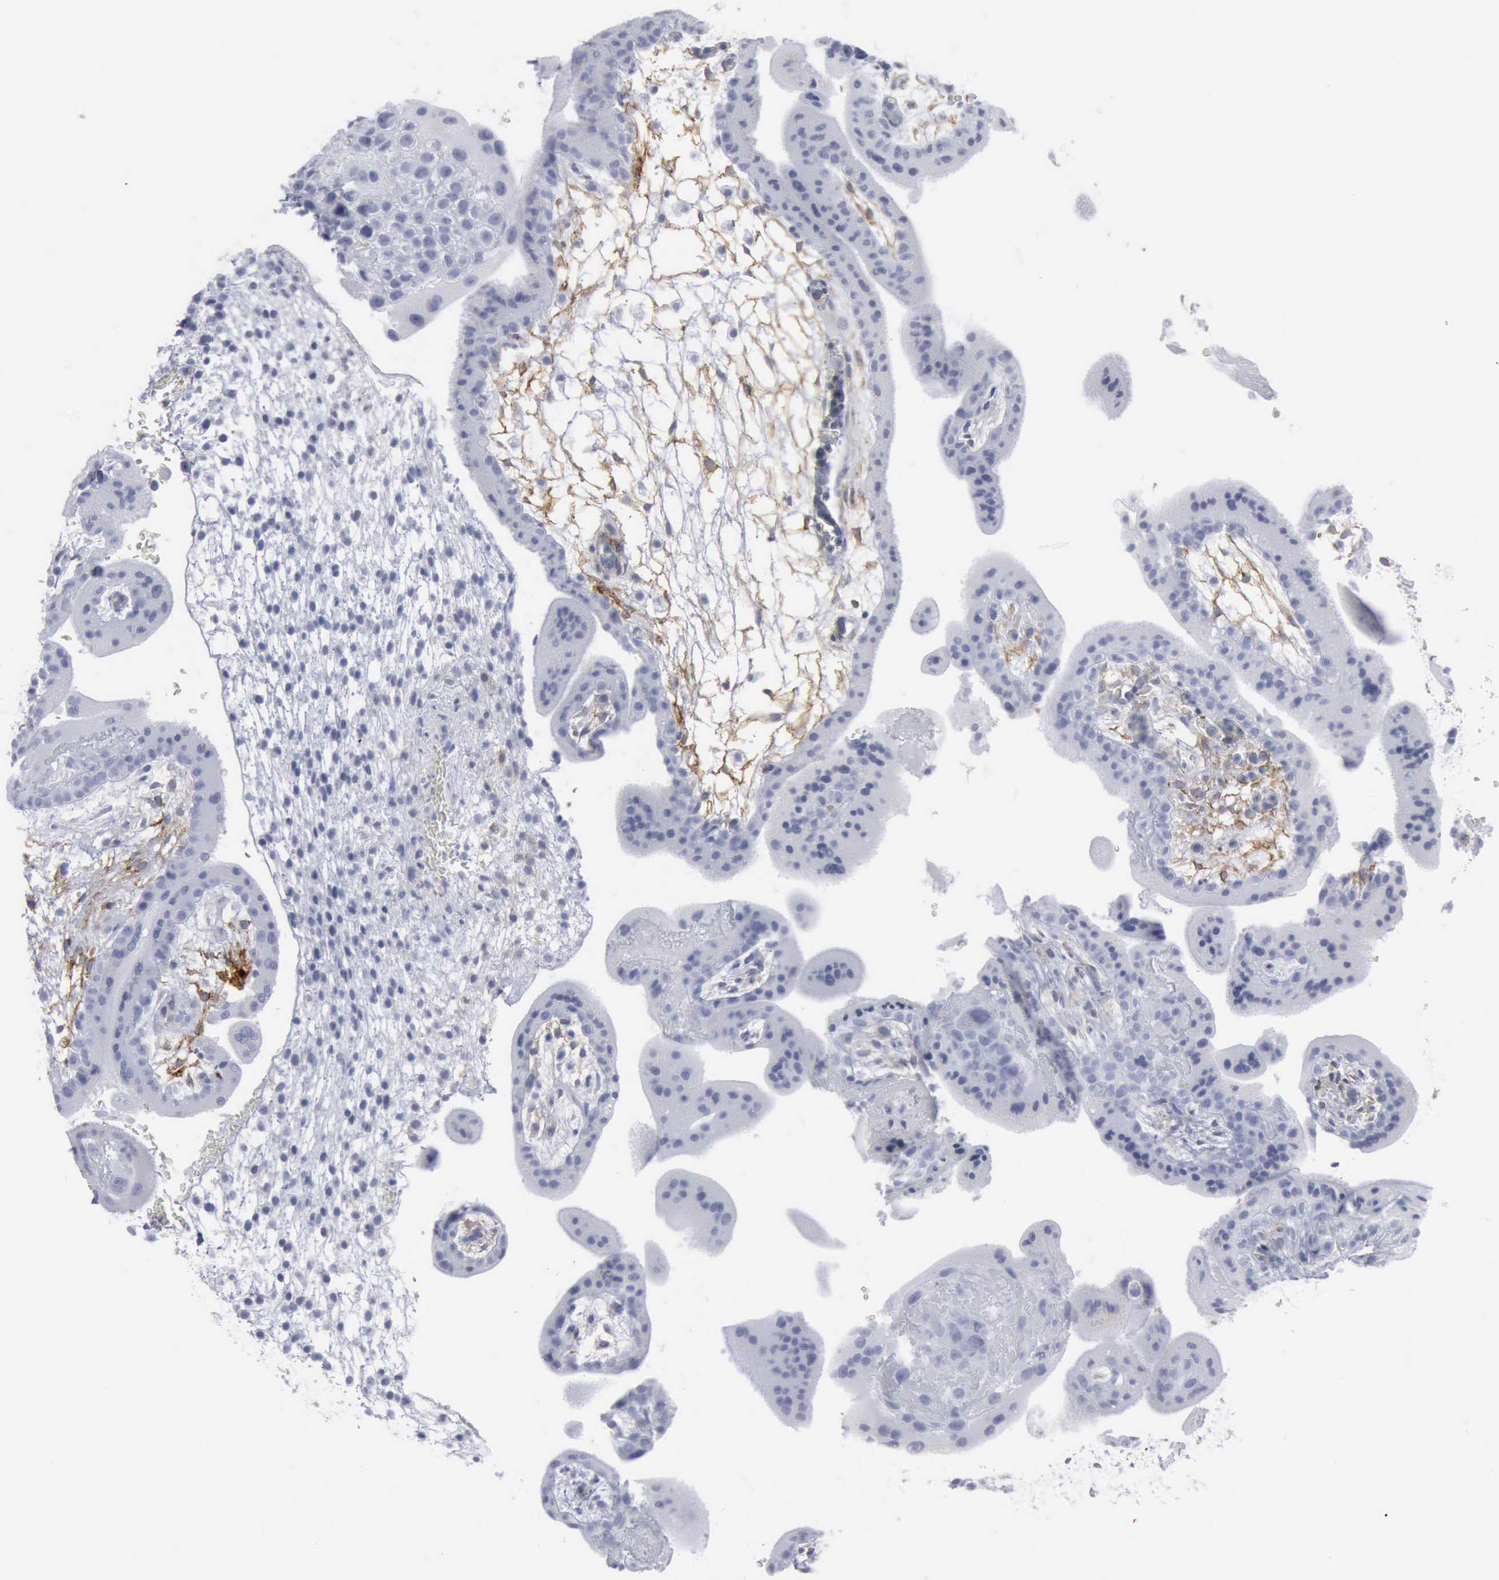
{"staining": {"intensity": "negative", "quantity": "none", "location": "none"}, "tissue": "placenta", "cell_type": "Decidual cells", "image_type": "normal", "snomed": [{"axis": "morphology", "description": "Normal tissue, NOS"}, {"axis": "topography", "description": "Placenta"}], "caption": "Decidual cells are negative for protein expression in unremarkable human placenta. (Brightfield microscopy of DAB (3,3'-diaminobenzidine) immunohistochemistry at high magnification).", "gene": "VCAM1", "patient": {"sex": "female", "age": 35}}